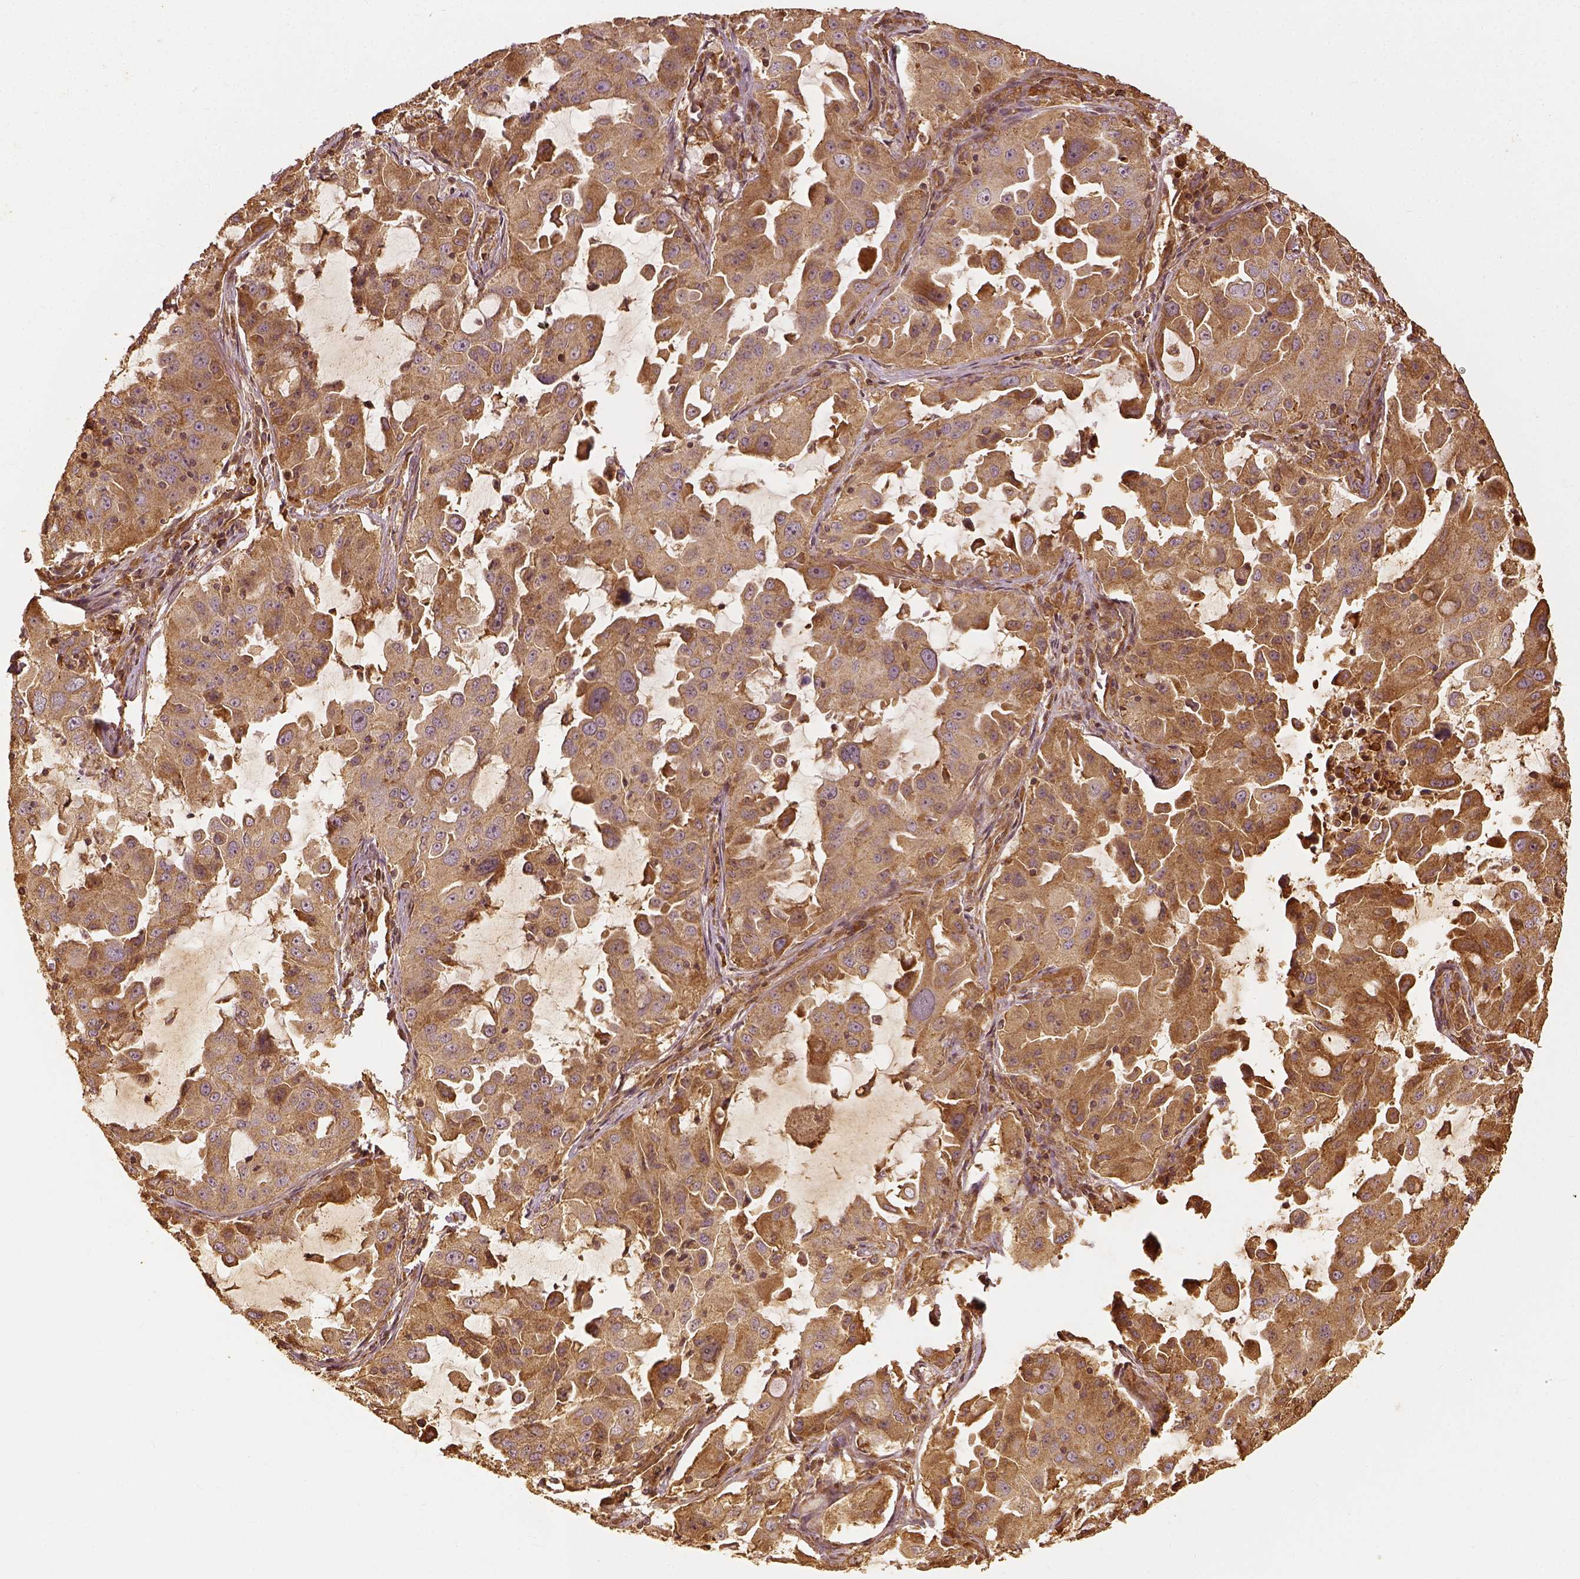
{"staining": {"intensity": "moderate", "quantity": ">75%", "location": "cytoplasmic/membranous"}, "tissue": "lung cancer", "cell_type": "Tumor cells", "image_type": "cancer", "snomed": [{"axis": "morphology", "description": "Adenocarcinoma, NOS"}, {"axis": "topography", "description": "Lung"}], "caption": "The micrograph reveals staining of adenocarcinoma (lung), revealing moderate cytoplasmic/membranous protein expression (brown color) within tumor cells. The staining was performed using DAB to visualize the protein expression in brown, while the nuclei were stained in blue with hematoxylin (Magnification: 20x).", "gene": "VEGFA", "patient": {"sex": "female", "age": 61}}